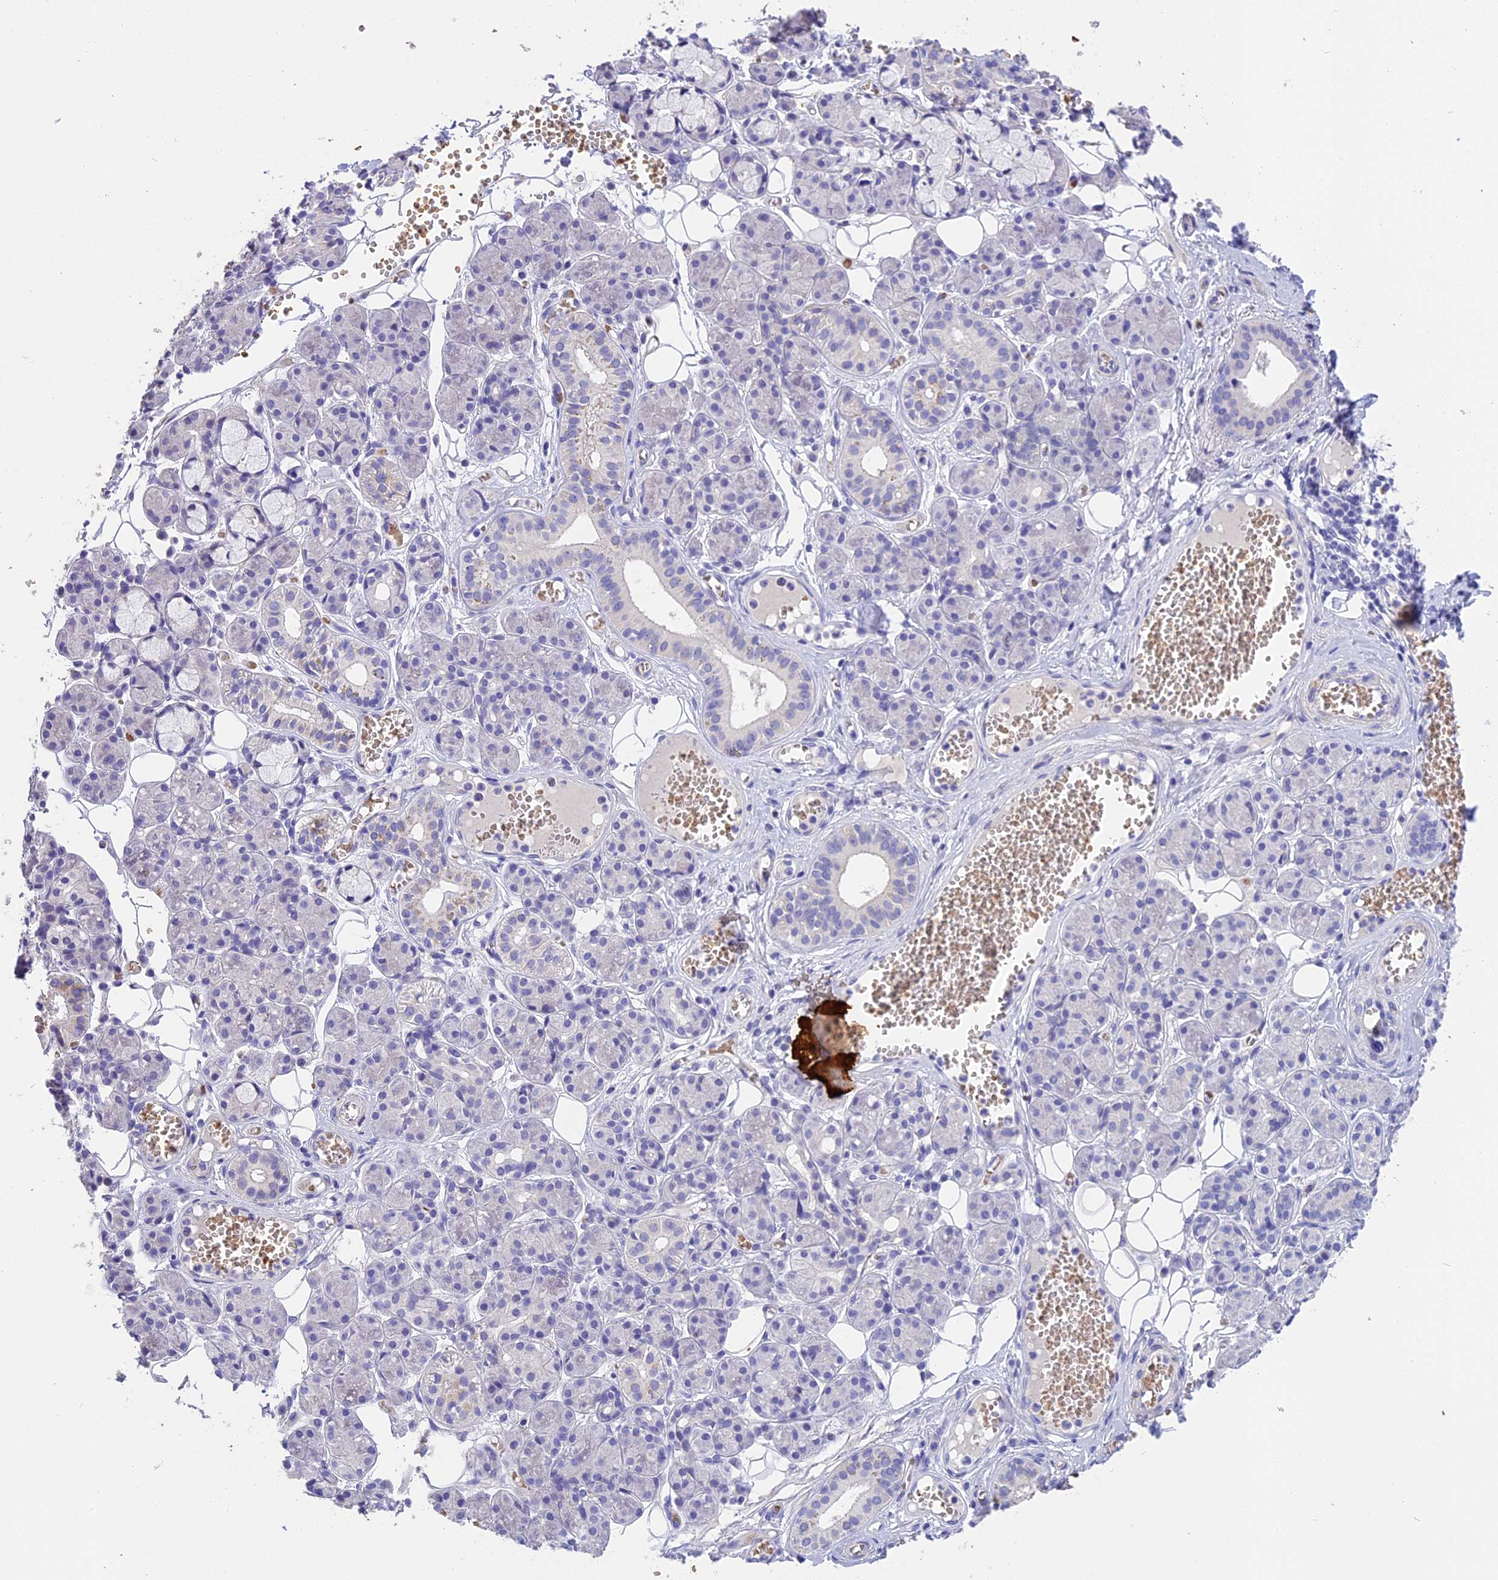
{"staining": {"intensity": "negative", "quantity": "none", "location": "none"}, "tissue": "salivary gland", "cell_type": "Glandular cells", "image_type": "normal", "snomed": [{"axis": "morphology", "description": "Normal tissue, NOS"}, {"axis": "topography", "description": "Salivary gland"}], "caption": "This is an immunohistochemistry (IHC) micrograph of benign salivary gland. There is no expression in glandular cells.", "gene": "TNNC2", "patient": {"sex": "male", "age": 63}}